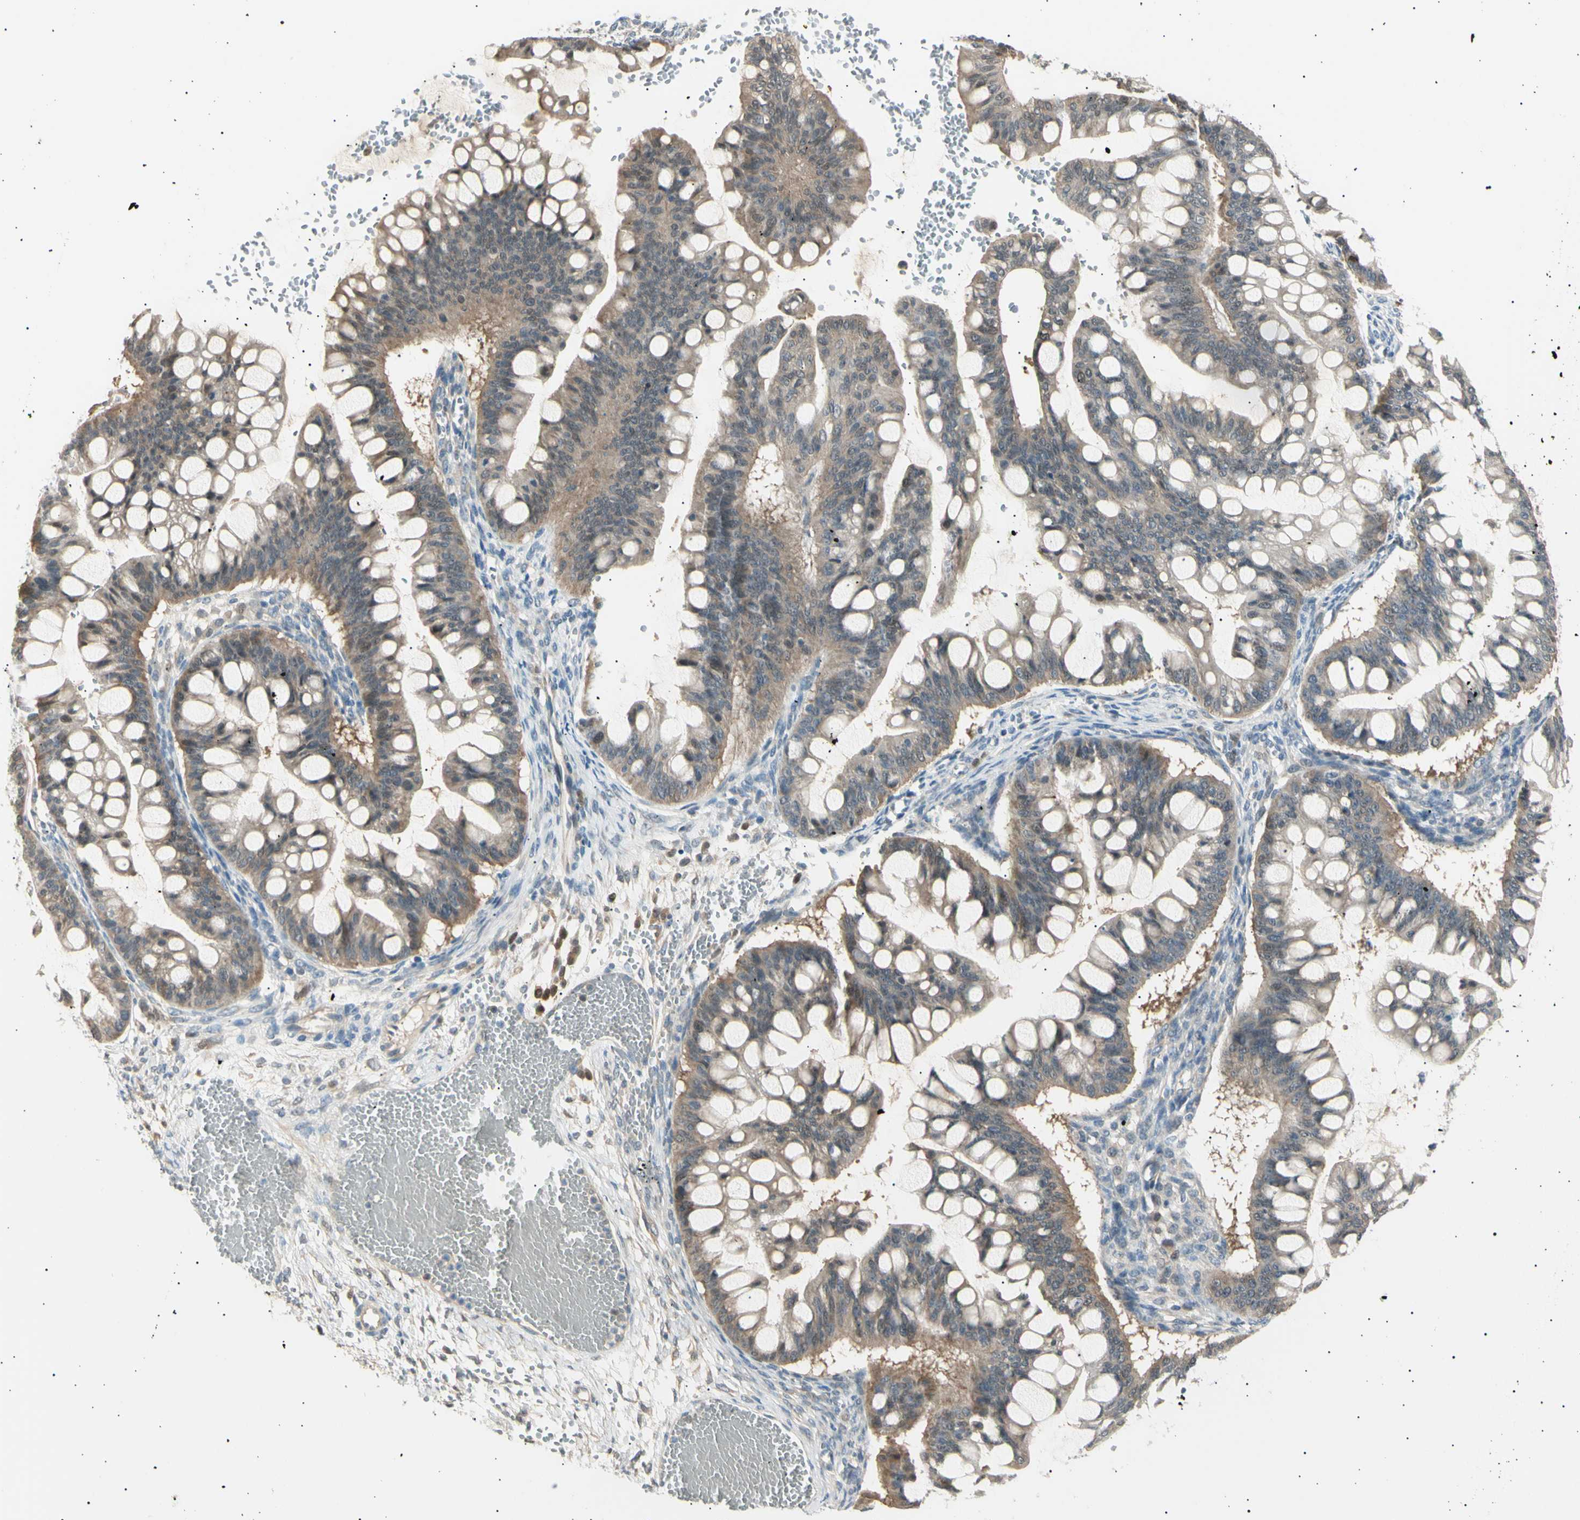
{"staining": {"intensity": "moderate", "quantity": ">75%", "location": "cytoplasmic/membranous"}, "tissue": "ovarian cancer", "cell_type": "Tumor cells", "image_type": "cancer", "snomed": [{"axis": "morphology", "description": "Cystadenocarcinoma, mucinous, NOS"}, {"axis": "topography", "description": "Ovary"}], "caption": "The immunohistochemical stain highlights moderate cytoplasmic/membranous positivity in tumor cells of ovarian cancer tissue.", "gene": "LHPP", "patient": {"sex": "female", "age": 73}}